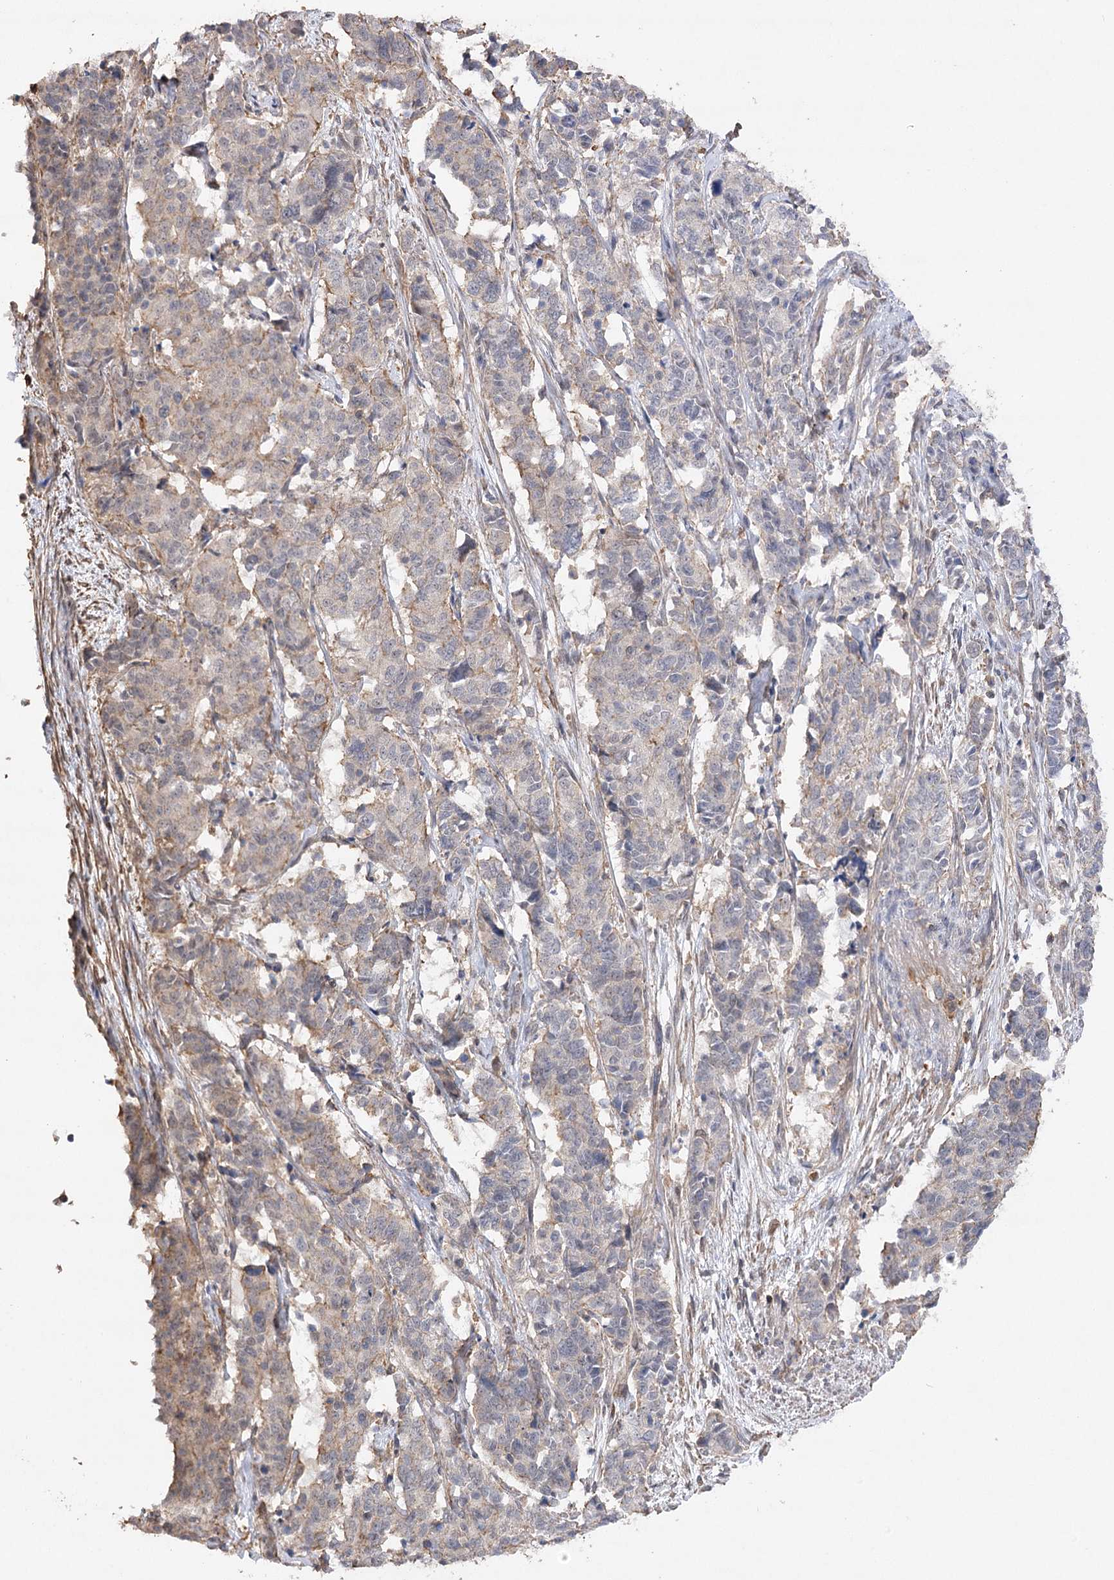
{"staining": {"intensity": "negative", "quantity": "none", "location": "none"}, "tissue": "cervical cancer", "cell_type": "Tumor cells", "image_type": "cancer", "snomed": [{"axis": "morphology", "description": "Normal tissue, NOS"}, {"axis": "morphology", "description": "Squamous cell carcinoma, NOS"}, {"axis": "topography", "description": "Cervix"}], "caption": "Cervical cancer stained for a protein using IHC exhibits no positivity tumor cells.", "gene": "OBSL1", "patient": {"sex": "female", "age": 35}}